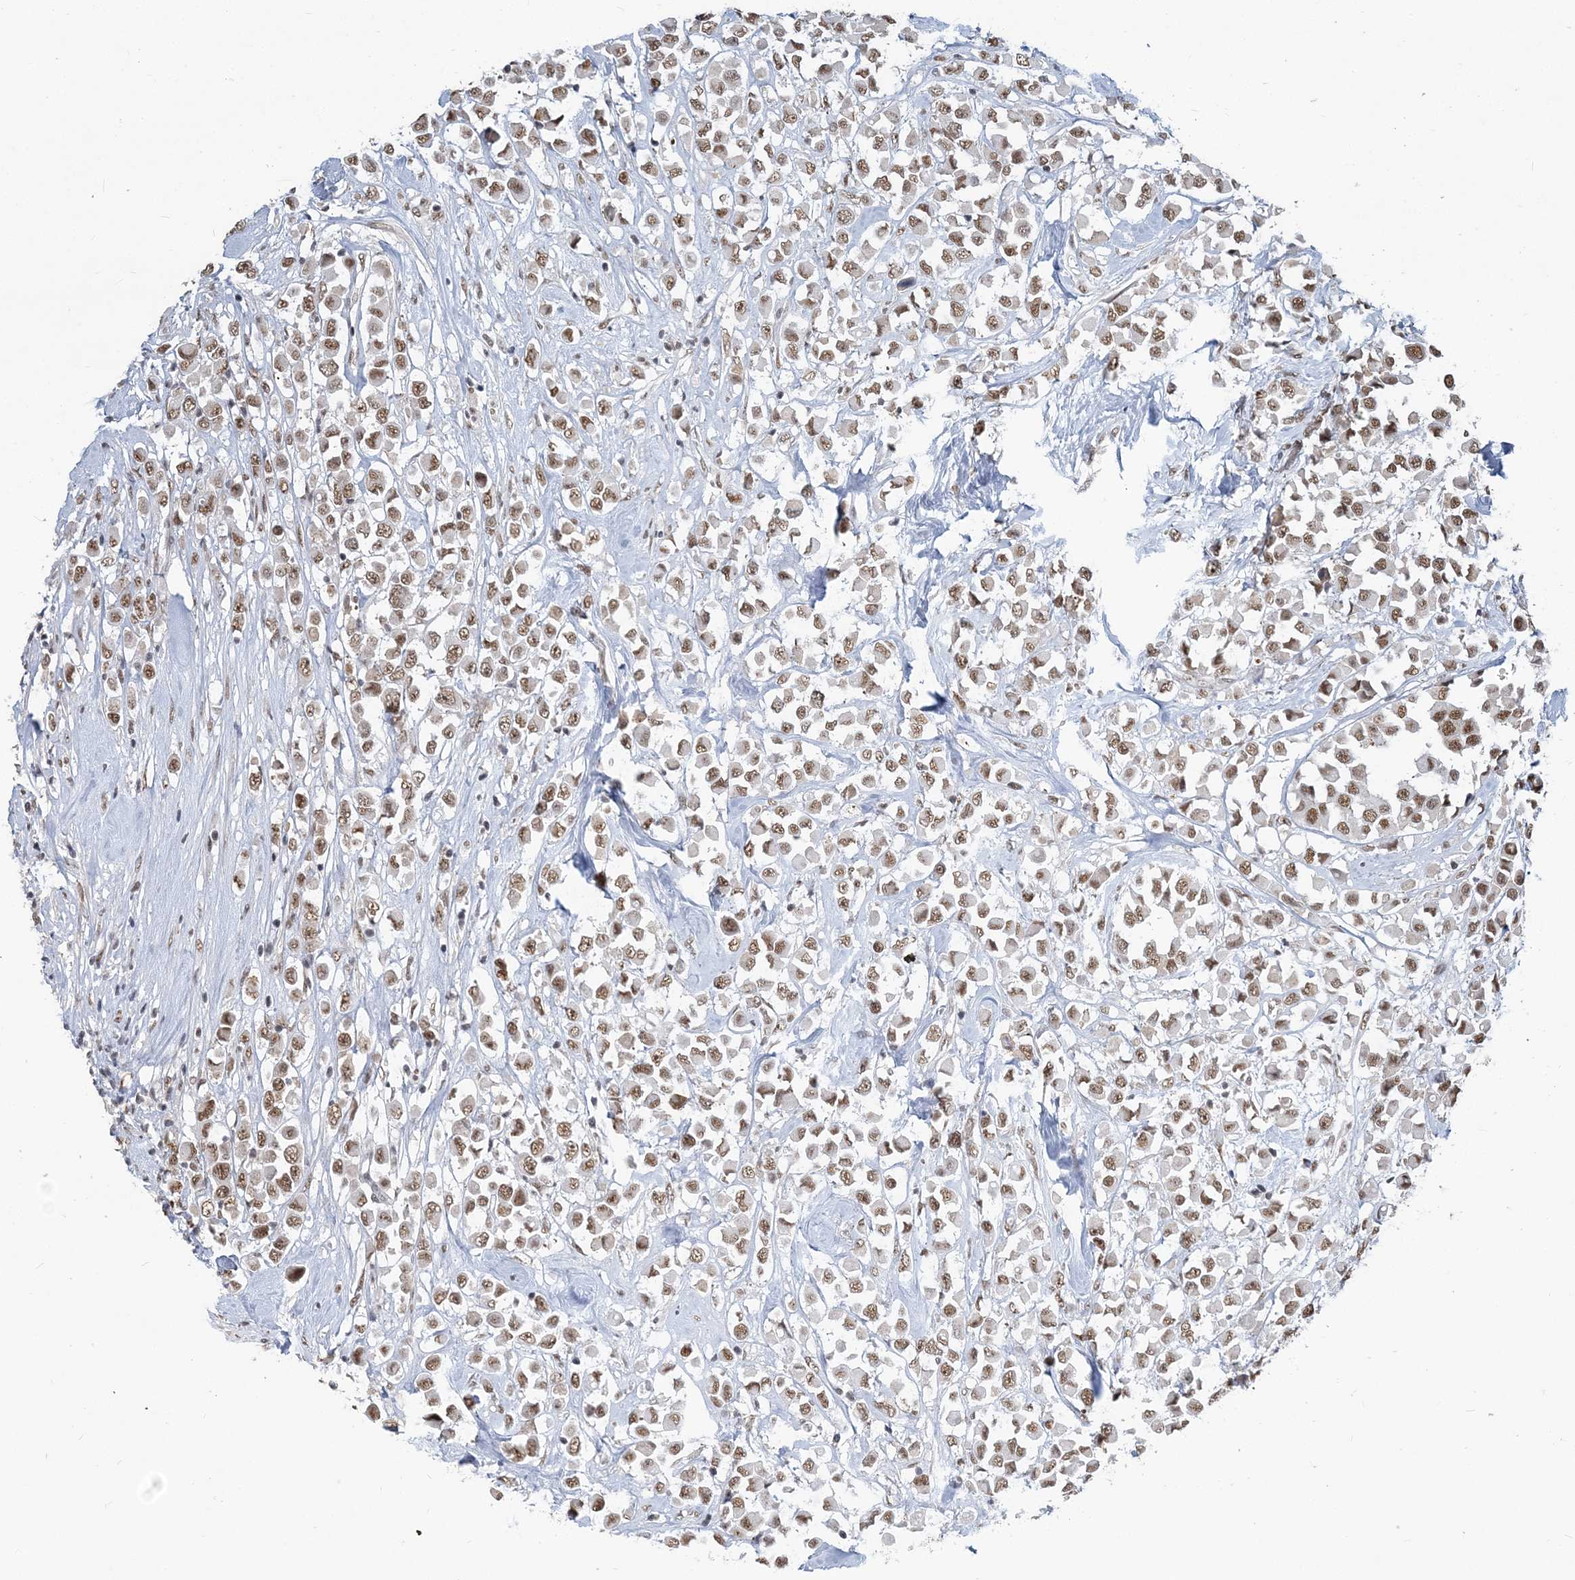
{"staining": {"intensity": "moderate", "quantity": ">75%", "location": "nuclear"}, "tissue": "breast cancer", "cell_type": "Tumor cells", "image_type": "cancer", "snomed": [{"axis": "morphology", "description": "Duct carcinoma"}, {"axis": "topography", "description": "Breast"}], "caption": "Tumor cells reveal medium levels of moderate nuclear staining in about >75% of cells in human breast invasive ductal carcinoma.", "gene": "PLRG1", "patient": {"sex": "female", "age": 61}}